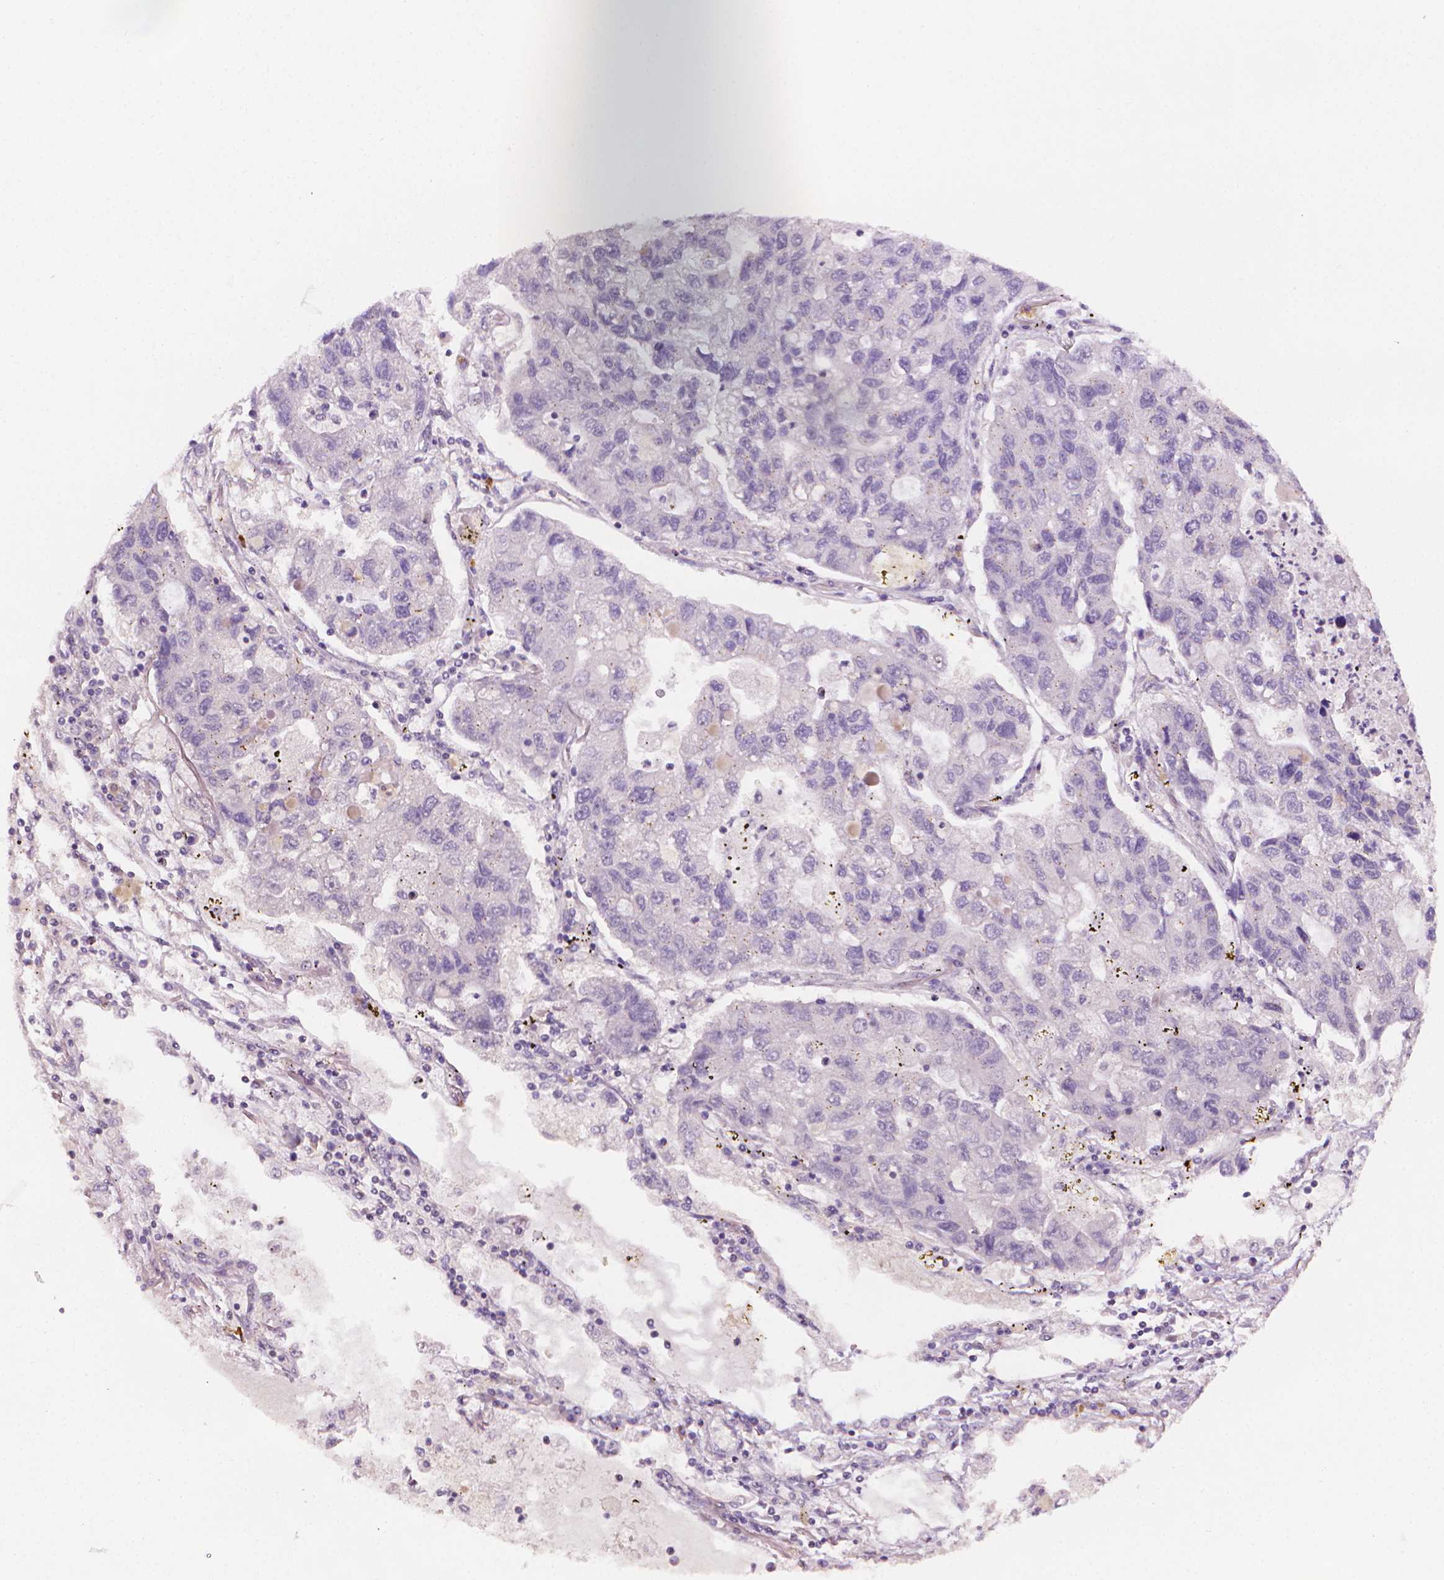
{"staining": {"intensity": "negative", "quantity": "none", "location": "none"}, "tissue": "lung cancer", "cell_type": "Tumor cells", "image_type": "cancer", "snomed": [{"axis": "morphology", "description": "Adenocarcinoma, NOS"}, {"axis": "topography", "description": "Bronchus"}, {"axis": "topography", "description": "Lung"}], "caption": "Immunohistochemical staining of adenocarcinoma (lung) exhibits no significant staining in tumor cells.", "gene": "NCAN", "patient": {"sex": "female", "age": 51}}